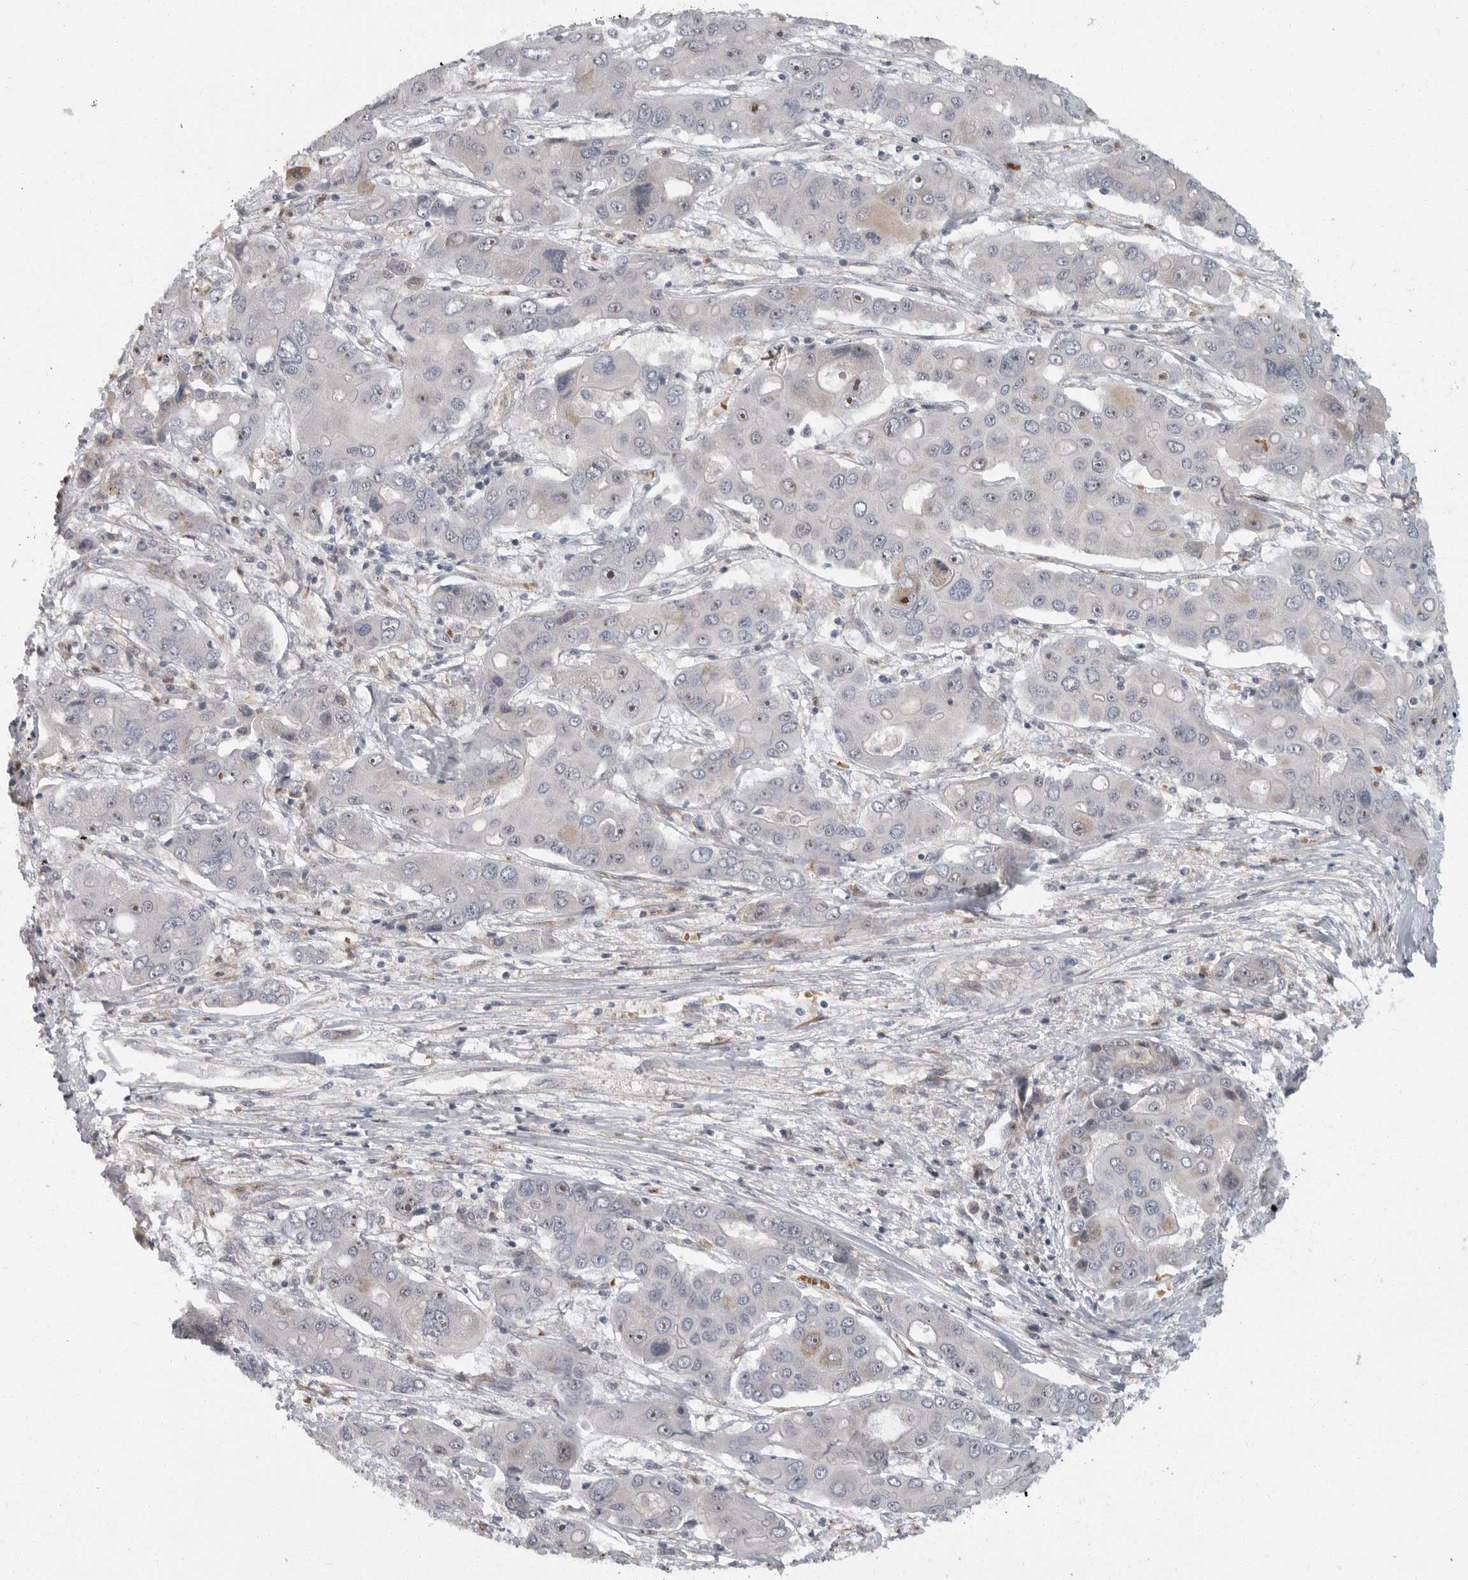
{"staining": {"intensity": "negative", "quantity": "none", "location": "none"}, "tissue": "liver cancer", "cell_type": "Tumor cells", "image_type": "cancer", "snomed": [{"axis": "morphology", "description": "Cholangiocarcinoma"}, {"axis": "topography", "description": "Liver"}], "caption": "Cholangiocarcinoma (liver) stained for a protein using immunohistochemistry displays no staining tumor cells.", "gene": "PDCD11", "patient": {"sex": "male", "age": 67}}